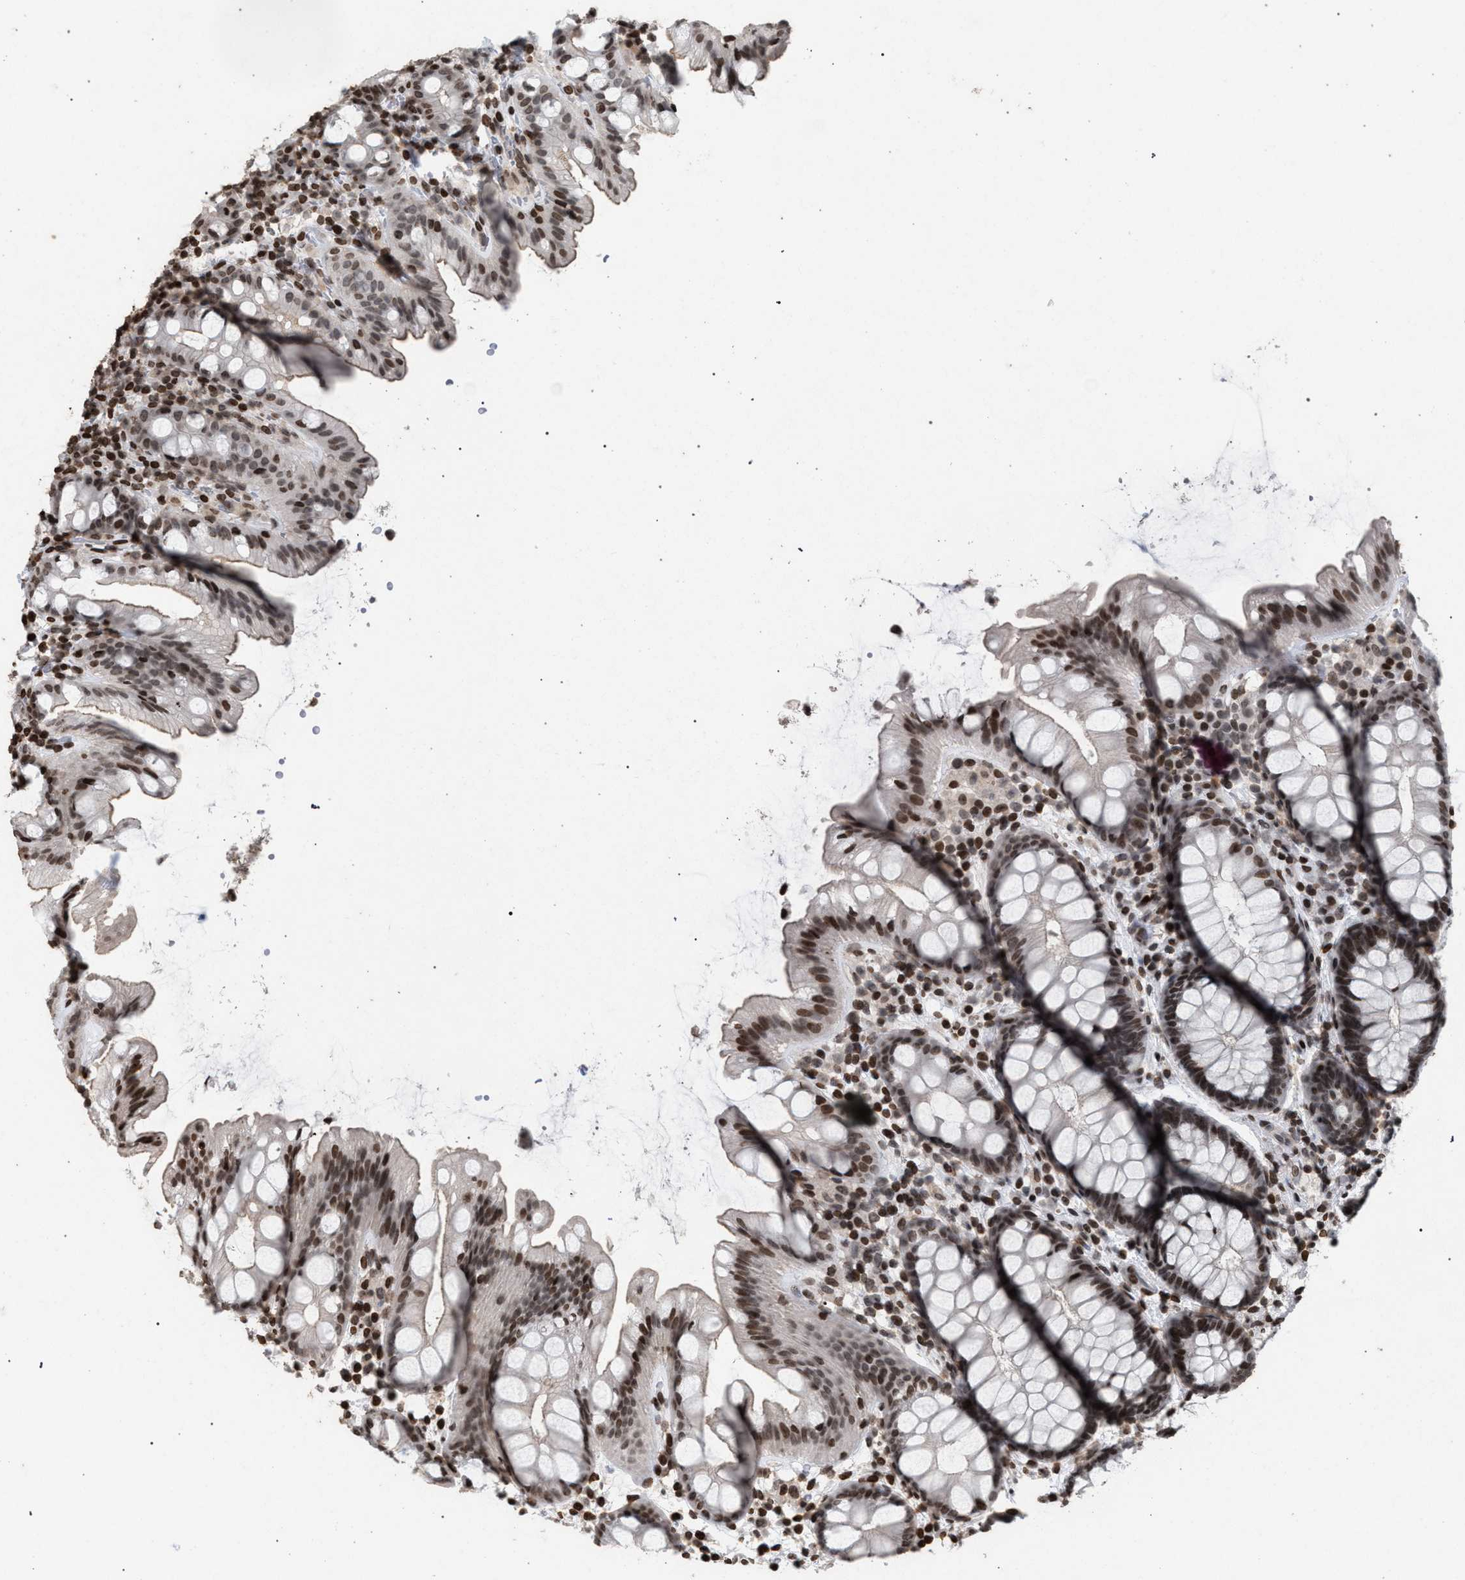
{"staining": {"intensity": "strong", "quantity": ">75%", "location": "nuclear"}, "tissue": "rectum", "cell_type": "Glandular cells", "image_type": "normal", "snomed": [{"axis": "morphology", "description": "Normal tissue, NOS"}, {"axis": "topography", "description": "Rectum"}], "caption": "Strong nuclear expression for a protein is seen in about >75% of glandular cells of unremarkable rectum using IHC.", "gene": "FOXD3", "patient": {"sex": "female", "age": 65}}